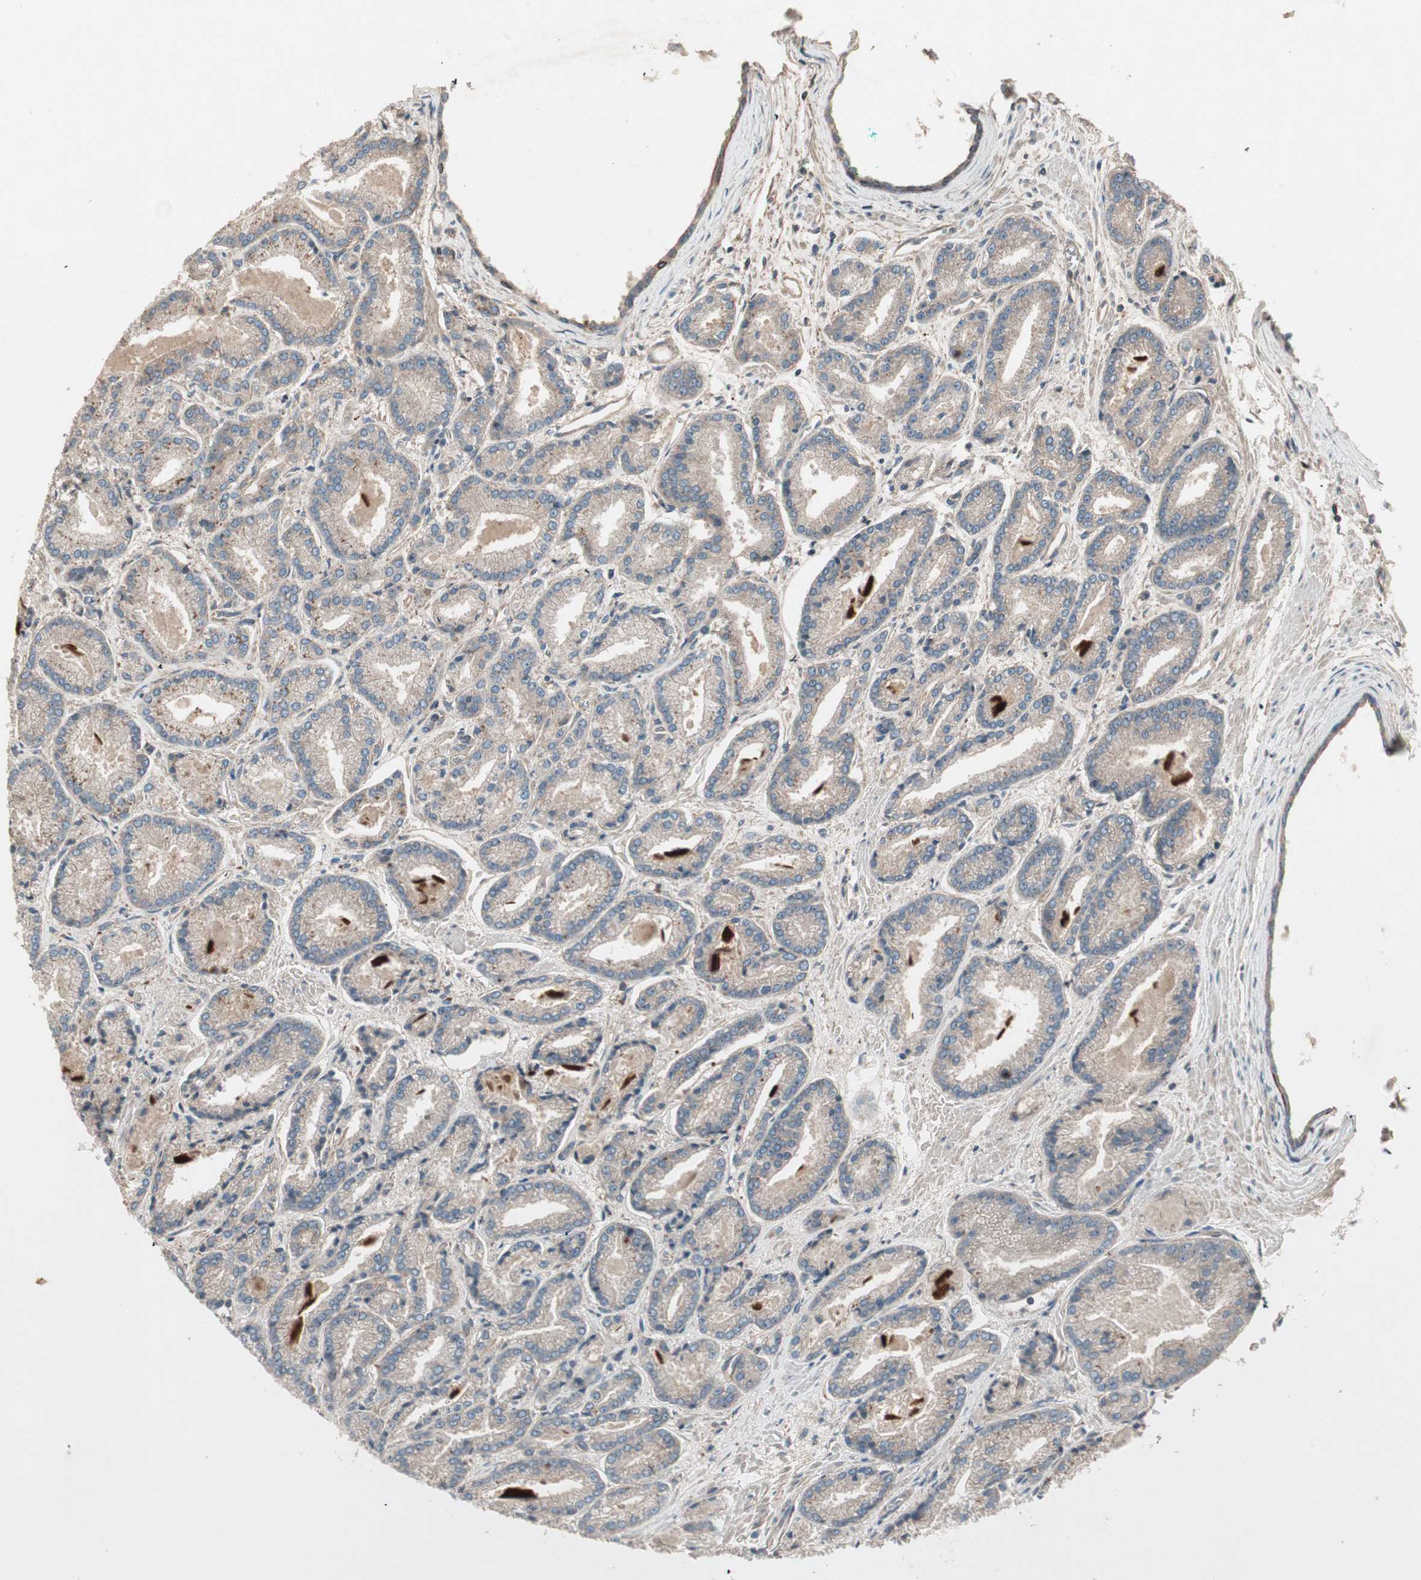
{"staining": {"intensity": "moderate", "quantity": "<25%", "location": "cytoplasmic/membranous"}, "tissue": "prostate cancer", "cell_type": "Tumor cells", "image_type": "cancer", "snomed": [{"axis": "morphology", "description": "Adenocarcinoma, Low grade"}, {"axis": "topography", "description": "Prostate"}], "caption": "Brown immunohistochemical staining in human prostate low-grade adenocarcinoma displays moderate cytoplasmic/membranous positivity in about <25% of tumor cells.", "gene": "TFPI", "patient": {"sex": "male", "age": 59}}